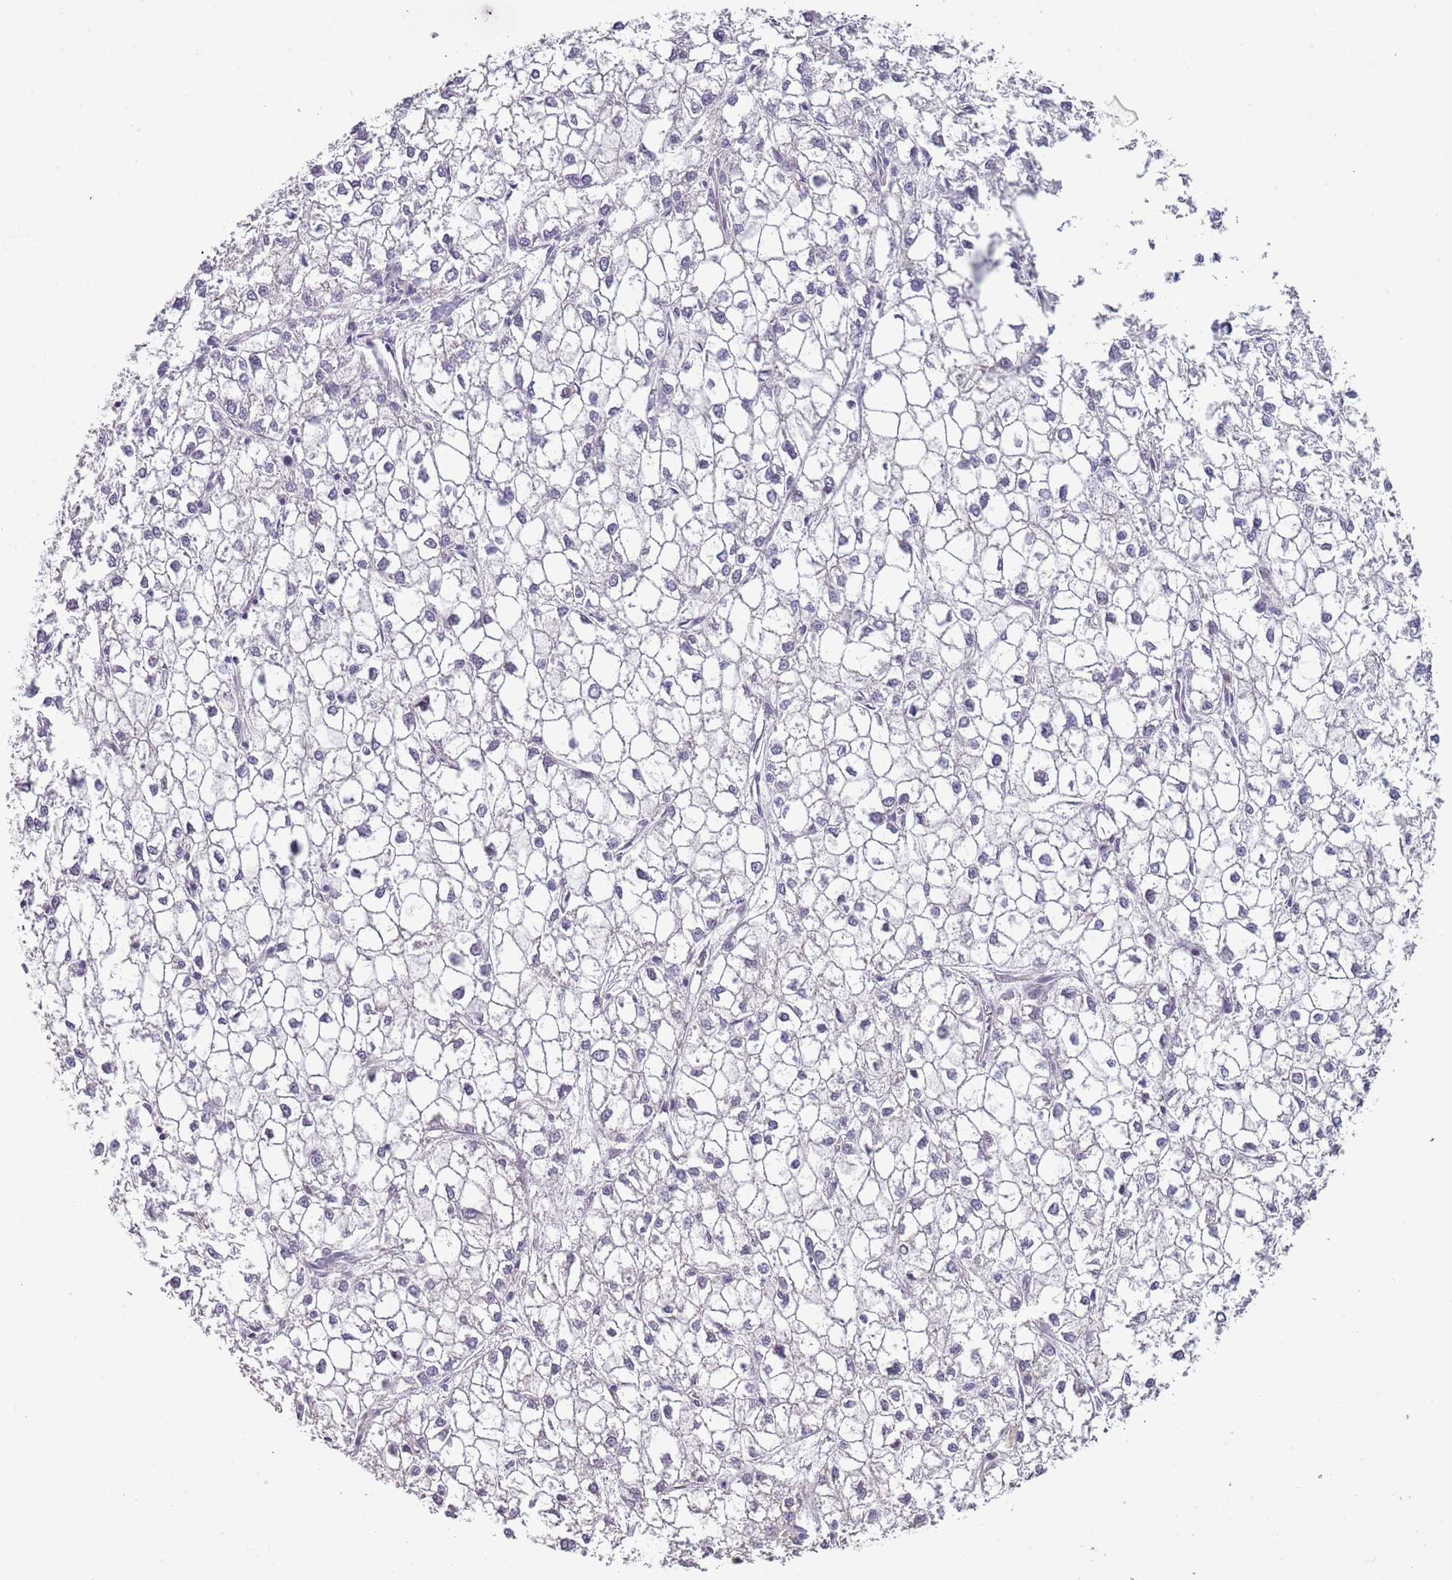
{"staining": {"intensity": "negative", "quantity": "none", "location": "none"}, "tissue": "liver cancer", "cell_type": "Tumor cells", "image_type": "cancer", "snomed": [{"axis": "morphology", "description": "Carcinoma, Hepatocellular, NOS"}, {"axis": "topography", "description": "Liver"}], "caption": "IHC of liver cancer (hepatocellular carcinoma) displays no staining in tumor cells.", "gene": "NBPF3", "patient": {"sex": "female", "age": 43}}